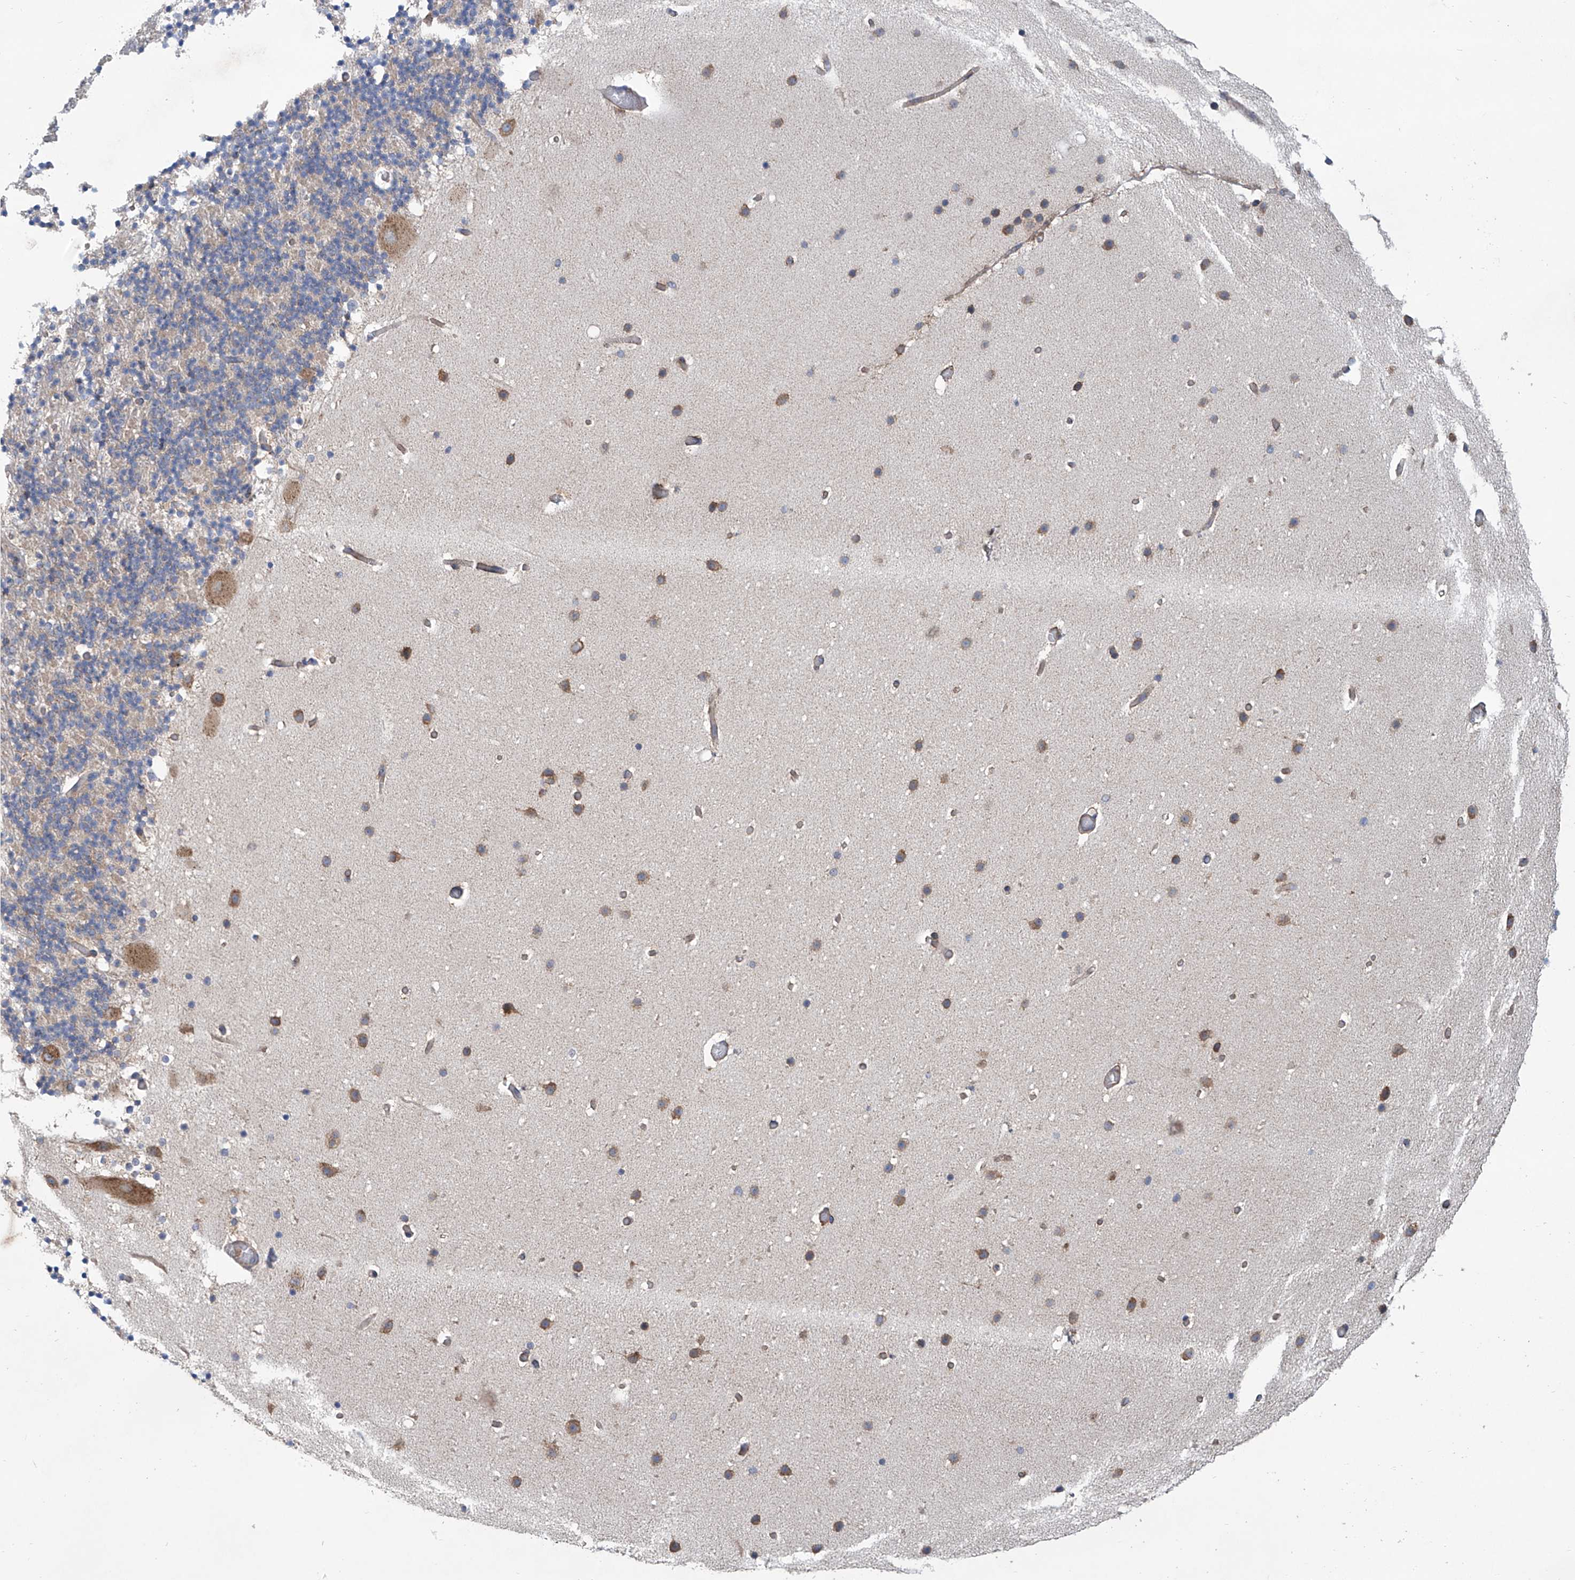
{"staining": {"intensity": "moderate", "quantity": "<25%", "location": "cytoplasmic/membranous"}, "tissue": "cerebellum", "cell_type": "Cells in granular layer", "image_type": "normal", "snomed": [{"axis": "morphology", "description": "Normal tissue, NOS"}, {"axis": "topography", "description": "Cerebellum"}], "caption": "Protein staining of normal cerebellum exhibits moderate cytoplasmic/membranous staining in approximately <25% of cells in granular layer.", "gene": "SENP2", "patient": {"sex": "male", "age": 57}}